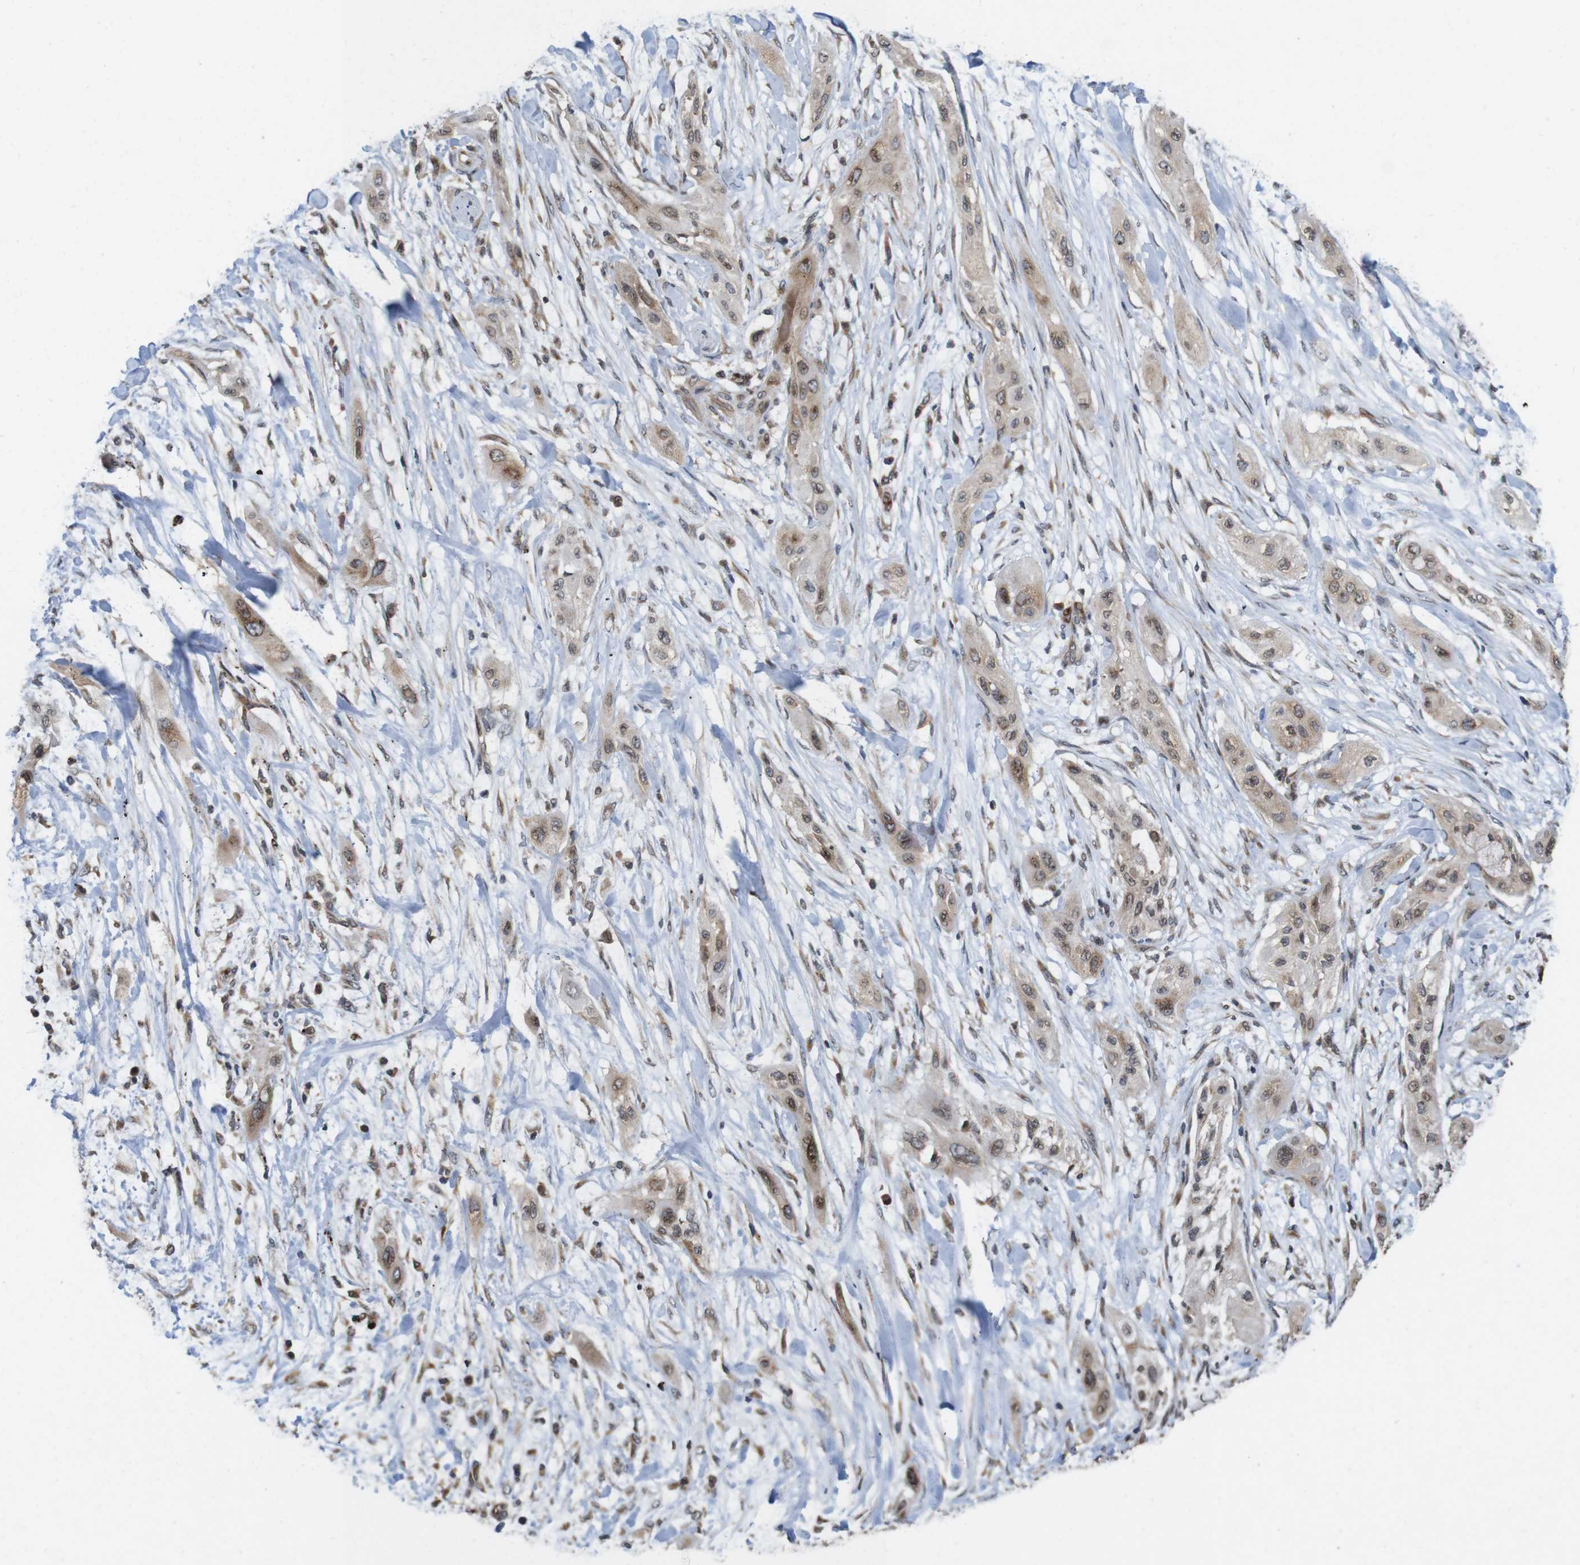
{"staining": {"intensity": "weak", "quantity": ">75%", "location": "cytoplasmic/membranous,nuclear"}, "tissue": "lung cancer", "cell_type": "Tumor cells", "image_type": "cancer", "snomed": [{"axis": "morphology", "description": "Squamous cell carcinoma, NOS"}, {"axis": "topography", "description": "Lung"}], "caption": "Weak cytoplasmic/membranous and nuclear staining for a protein is identified in approximately >75% of tumor cells of lung cancer using immunohistochemistry.", "gene": "EFCAB14", "patient": {"sex": "female", "age": 47}}